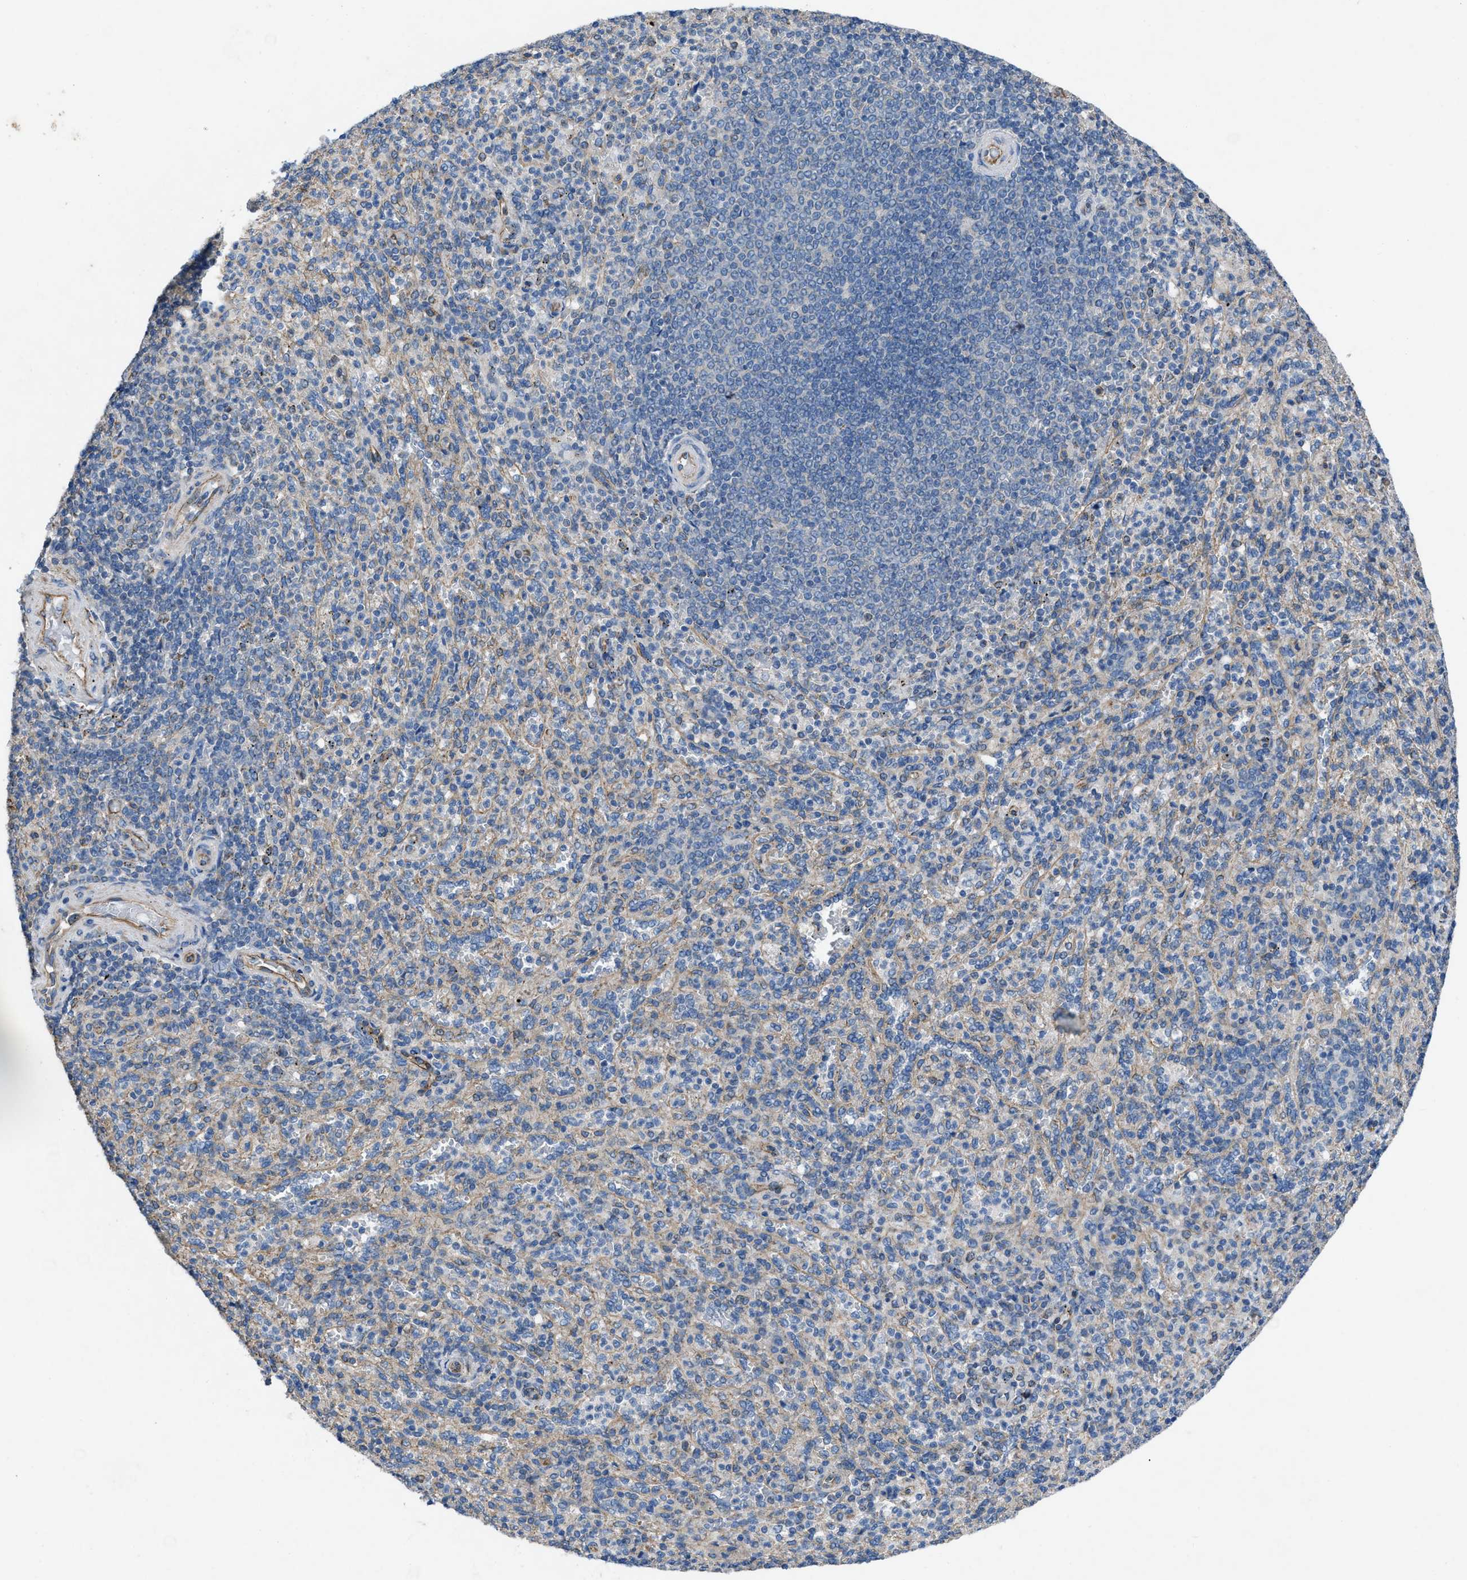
{"staining": {"intensity": "negative", "quantity": "none", "location": "none"}, "tissue": "spleen", "cell_type": "Cells in red pulp", "image_type": "normal", "snomed": [{"axis": "morphology", "description": "Normal tissue, NOS"}, {"axis": "topography", "description": "Spleen"}], "caption": "Immunohistochemistry (IHC) image of benign human spleen stained for a protein (brown), which shows no positivity in cells in red pulp.", "gene": "DOLPP1", "patient": {"sex": "male", "age": 36}}